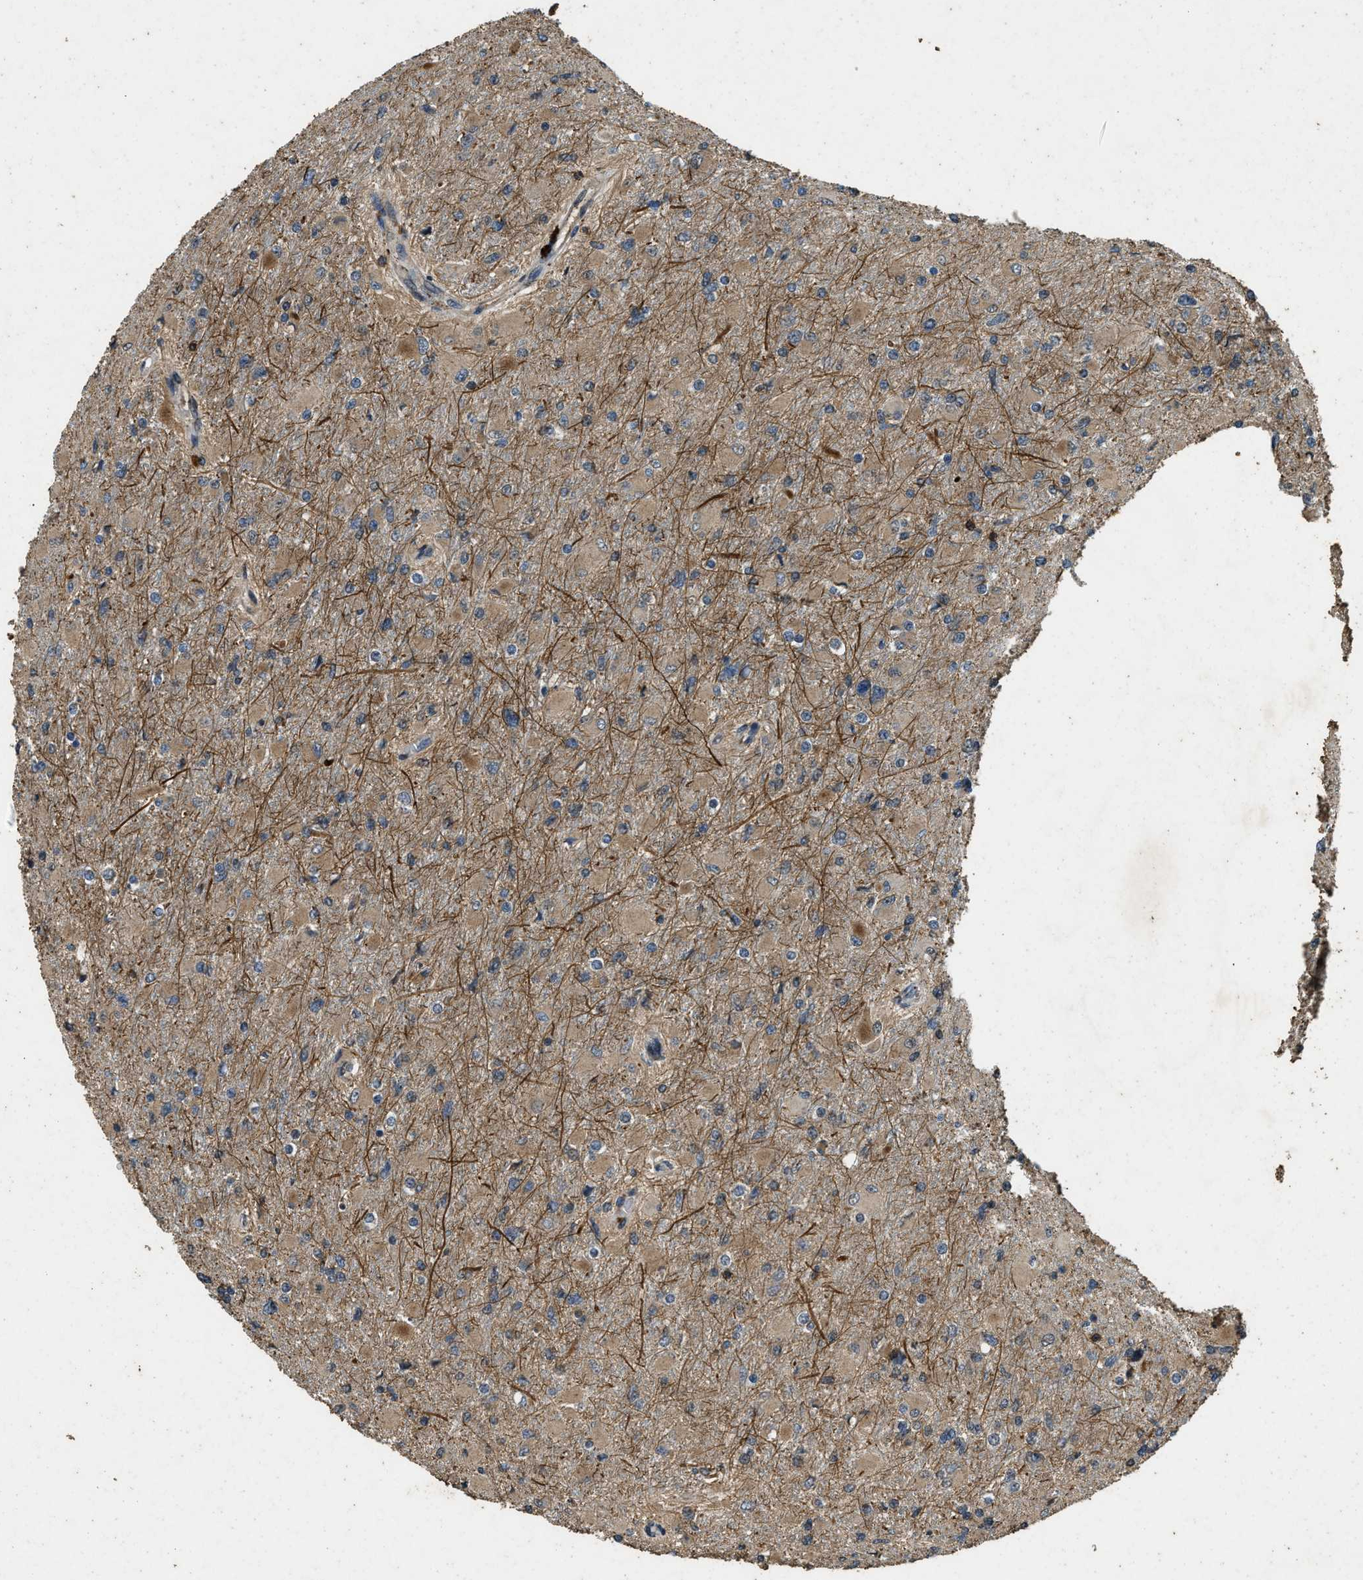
{"staining": {"intensity": "moderate", "quantity": "<25%", "location": "cytoplasmic/membranous"}, "tissue": "glioma", "cell_type": "Tumor cells", "image_type": "cancer", "snomed": [{"axis": "morphology", "description": "Glioma, malignant, High grade"}, {"axis": "topography", "description": "Cerebral cortex"}], "caption": "High-magnification brightfield microscopy of malignant glioma (high-grade) stained with DAB (brown) and counterstained with hematoxylin (blue). tumor cells exhibit moderate cytoplasmic/membranous staining is appreciated in approximately<25% of cells. (IHC, brightfield microscopy, high magnification).", "gene": "ATP8B1", "patient": {"sex": "female", "age": 36}}